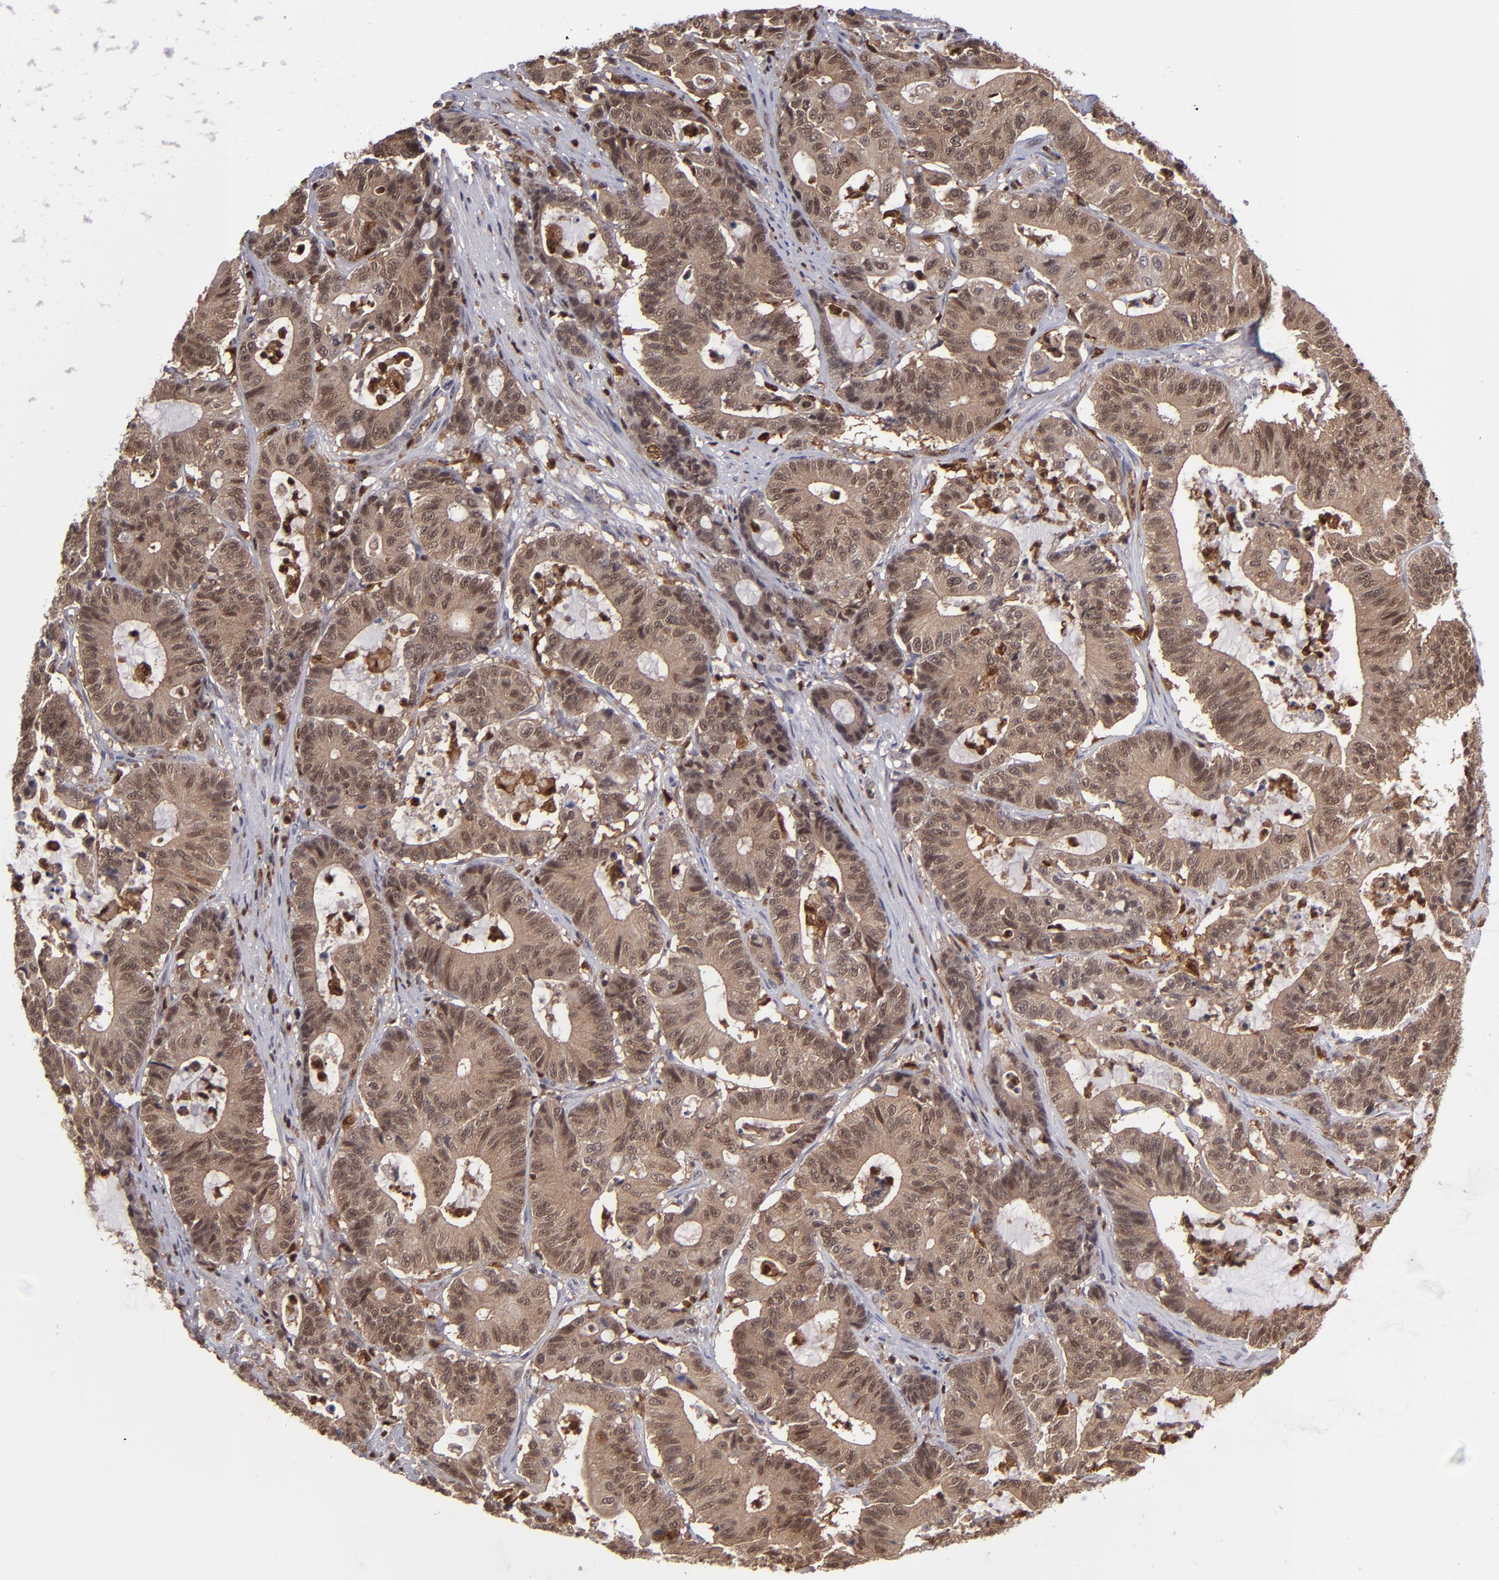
{"staining": {"intensity": "moderate", "quantity": ">75%", "location": "cytoplasmic/membranous,nuclear"}, "tissue": "colorectal cancer", "cell_type": "Tumor cells", "image_type": "cancer", "snomed": [{"axis": "morphology", "description": "Adenocarcinoma, NOS"}, {"axis": "topography", "description": "Colon"}], "caption": "Immunohistochemical staining of colorectal cancer (adenocarcinoma) shows moderate cytoplasmic/membranous and nuclear protein staining in about >75% of tumor cells.", "gene": "GRB2", "patient": {"sex": "female", "age": 84}}